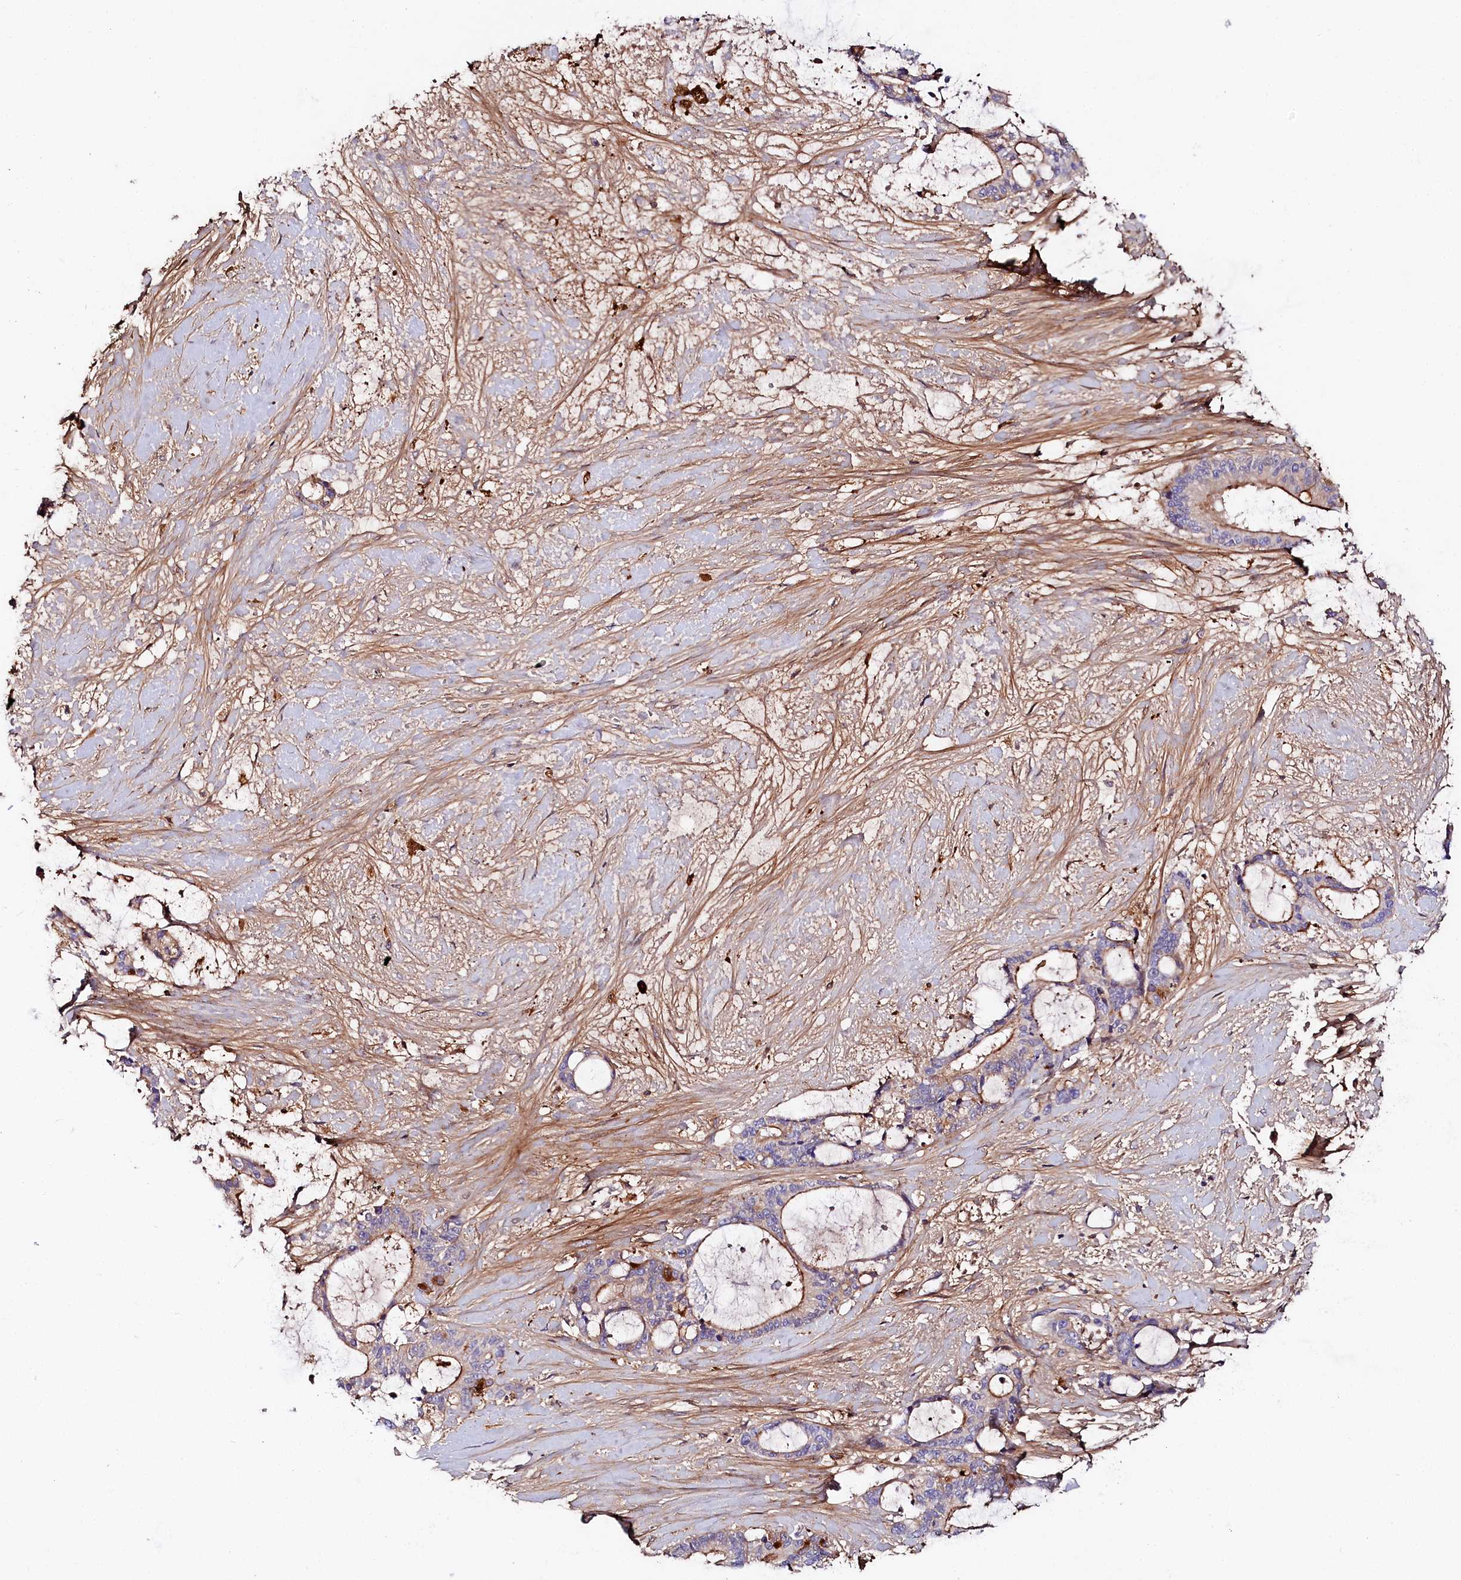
{"staining": {"intensity": "strong", "quantity": "<25%", "location": "cytoplasmic/membranous"}, "tissue": "liver cancer", "cell_type": "Tumor cells", "image_type": "cancer", "snomed": [{"axis": "morphology", "description": "Normal tissue, NOS"}, {"axis": "morphology", "description": "Cholangiocarcinoma"}, {"axis": "topography", "description": "Liver"}, {"axis": "topography", "description": "Peripheral nerve tissue"}], "caption": "Strong cytoplasmic/membranous protein staining is present in approximately <25% of tumor cells in liver cholangiocarcinoma.", "gene": "KATNB1", "patient": {"sex": "female", "age": 73}}